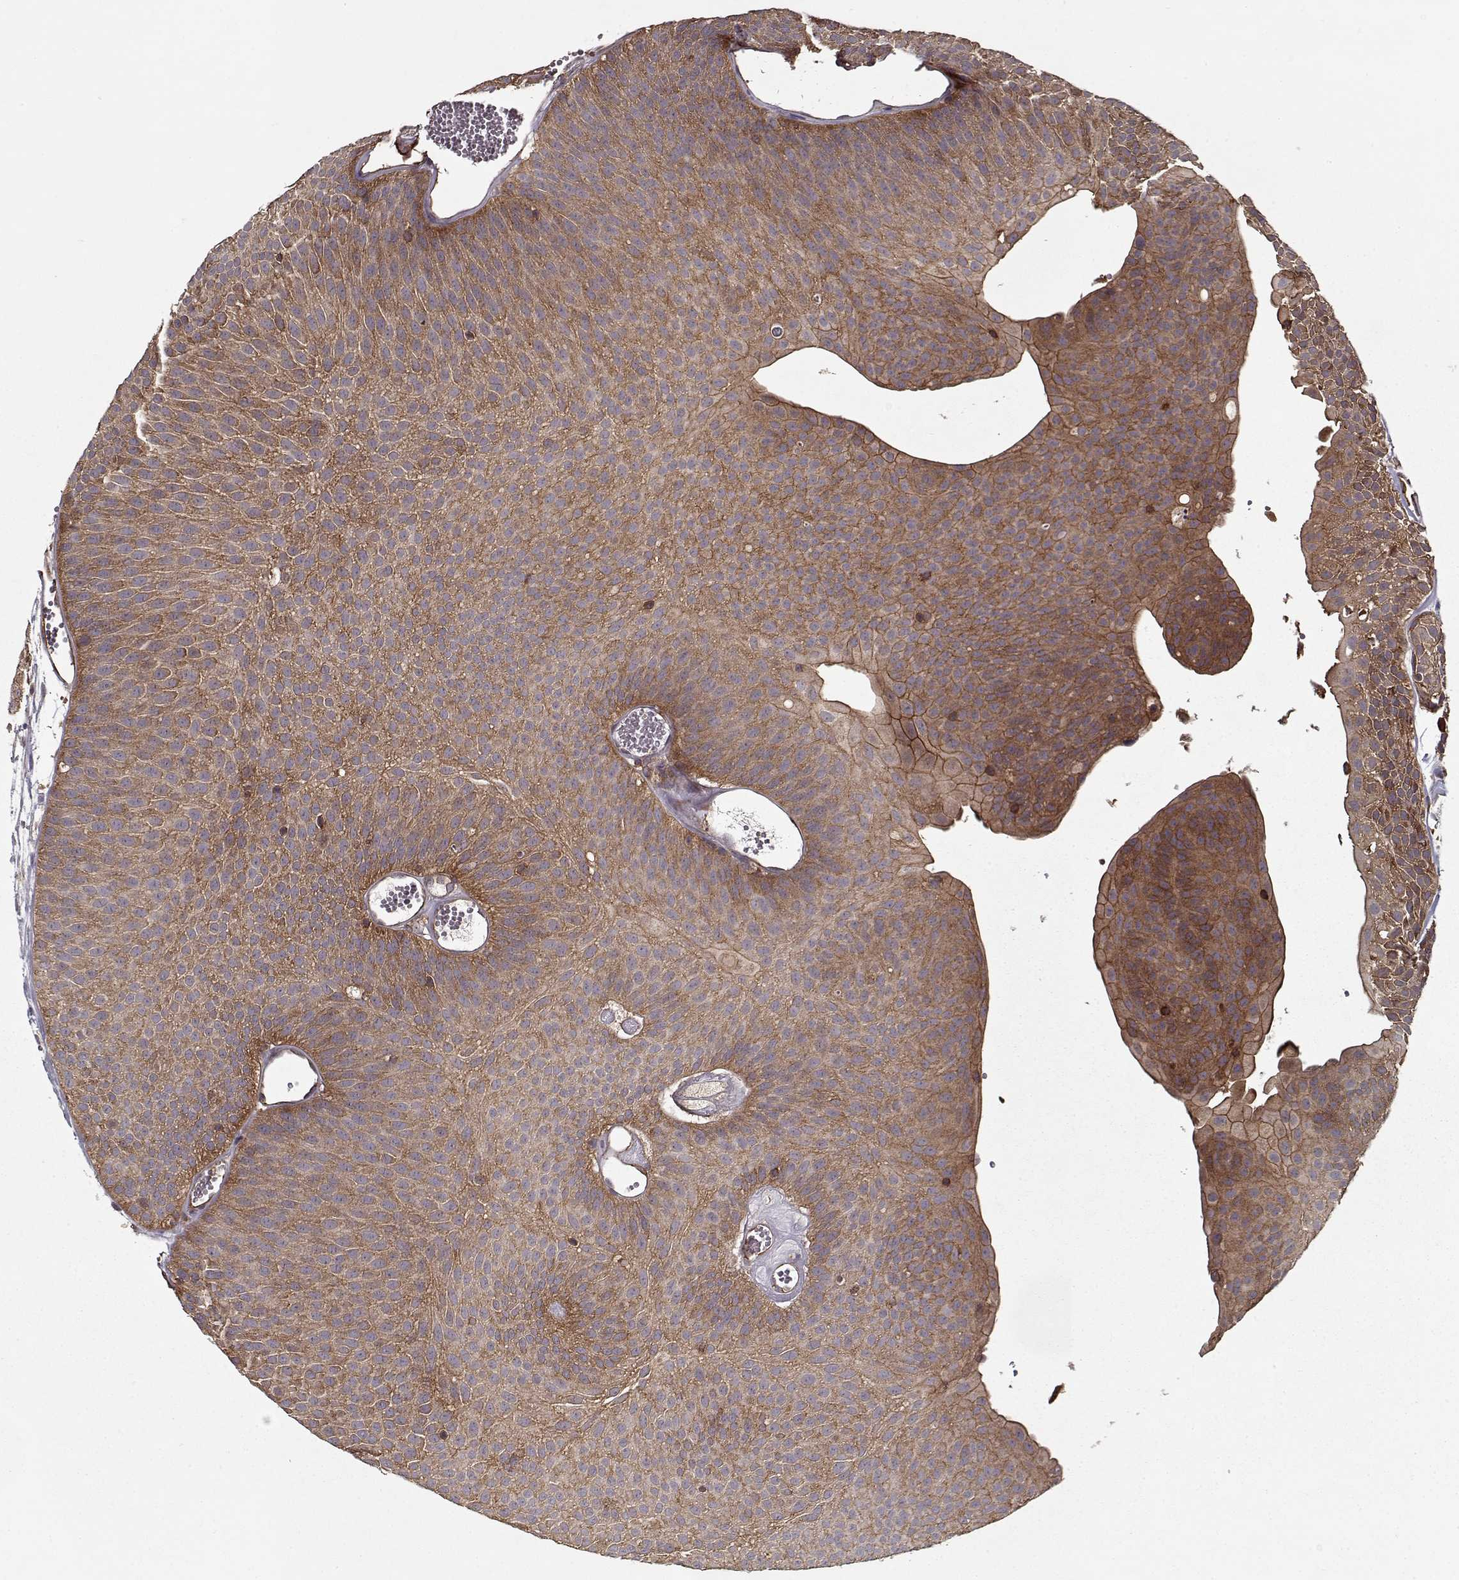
{"staining": {"intensity": "moderate", "quantity": ">75%", "location": "cytoplasmic/membranous"}, "tissue": "urothelial cancer", "cell_type": "Tumor cells", "image_type": "cancer", "snomed": [{"axis": "morphology", "description": "Urothelial carcinoma, Low grade"}, {"axis": "topography", "description": "Urinary bladder"}], "caption": "Low-grade urothelial carcinoma stained with IHC demonstrates moderate cytoplasmic/membranous staining in about >75% of tumor cells.", "gene": "PPP1R12A", "patient": {"sex": "male", "age": 52}}